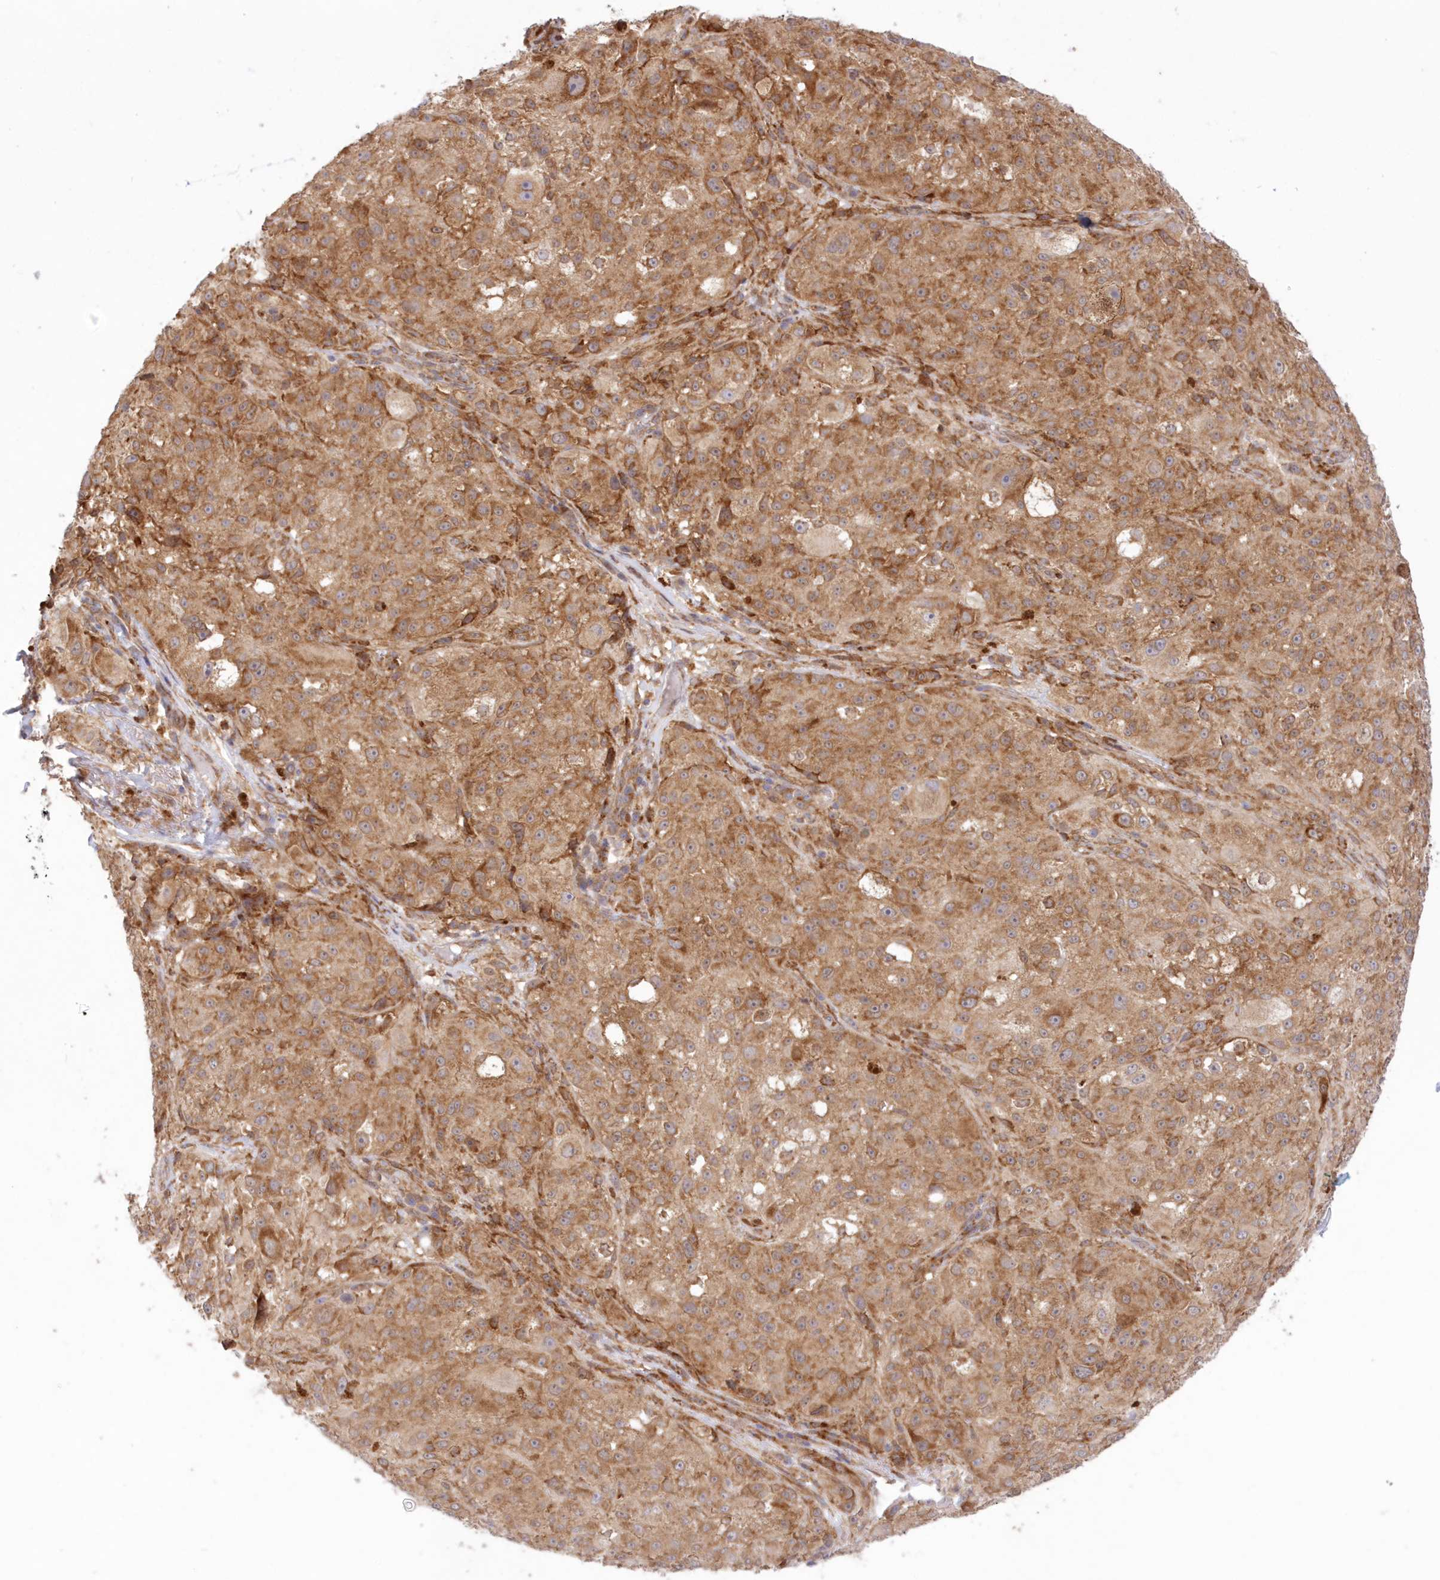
{"staining": {"intensity": "moderate", "quantity": ">75%", "location": "cytoplasmic/membranous"}, "tissue": "melanoma", "cell_type": "Tumor cells", "image_type": "cancer", "snomed": [{"axis": "morphology", "description": "Necrosis, NOS"}, {"axis": "morphology", "description": "Malignant melanoma, NOS"}, {"axis": "topography", "description": "Skin"}], "caption": "Malignant melanoma stained with DAB immunohistochemistry shows medium levels of moderate cytoplasmic/membranous positivity in approximately >75% of tumor cells.", "gene": "RNPEP", "patient": {"sex": "female", "age": 87}}